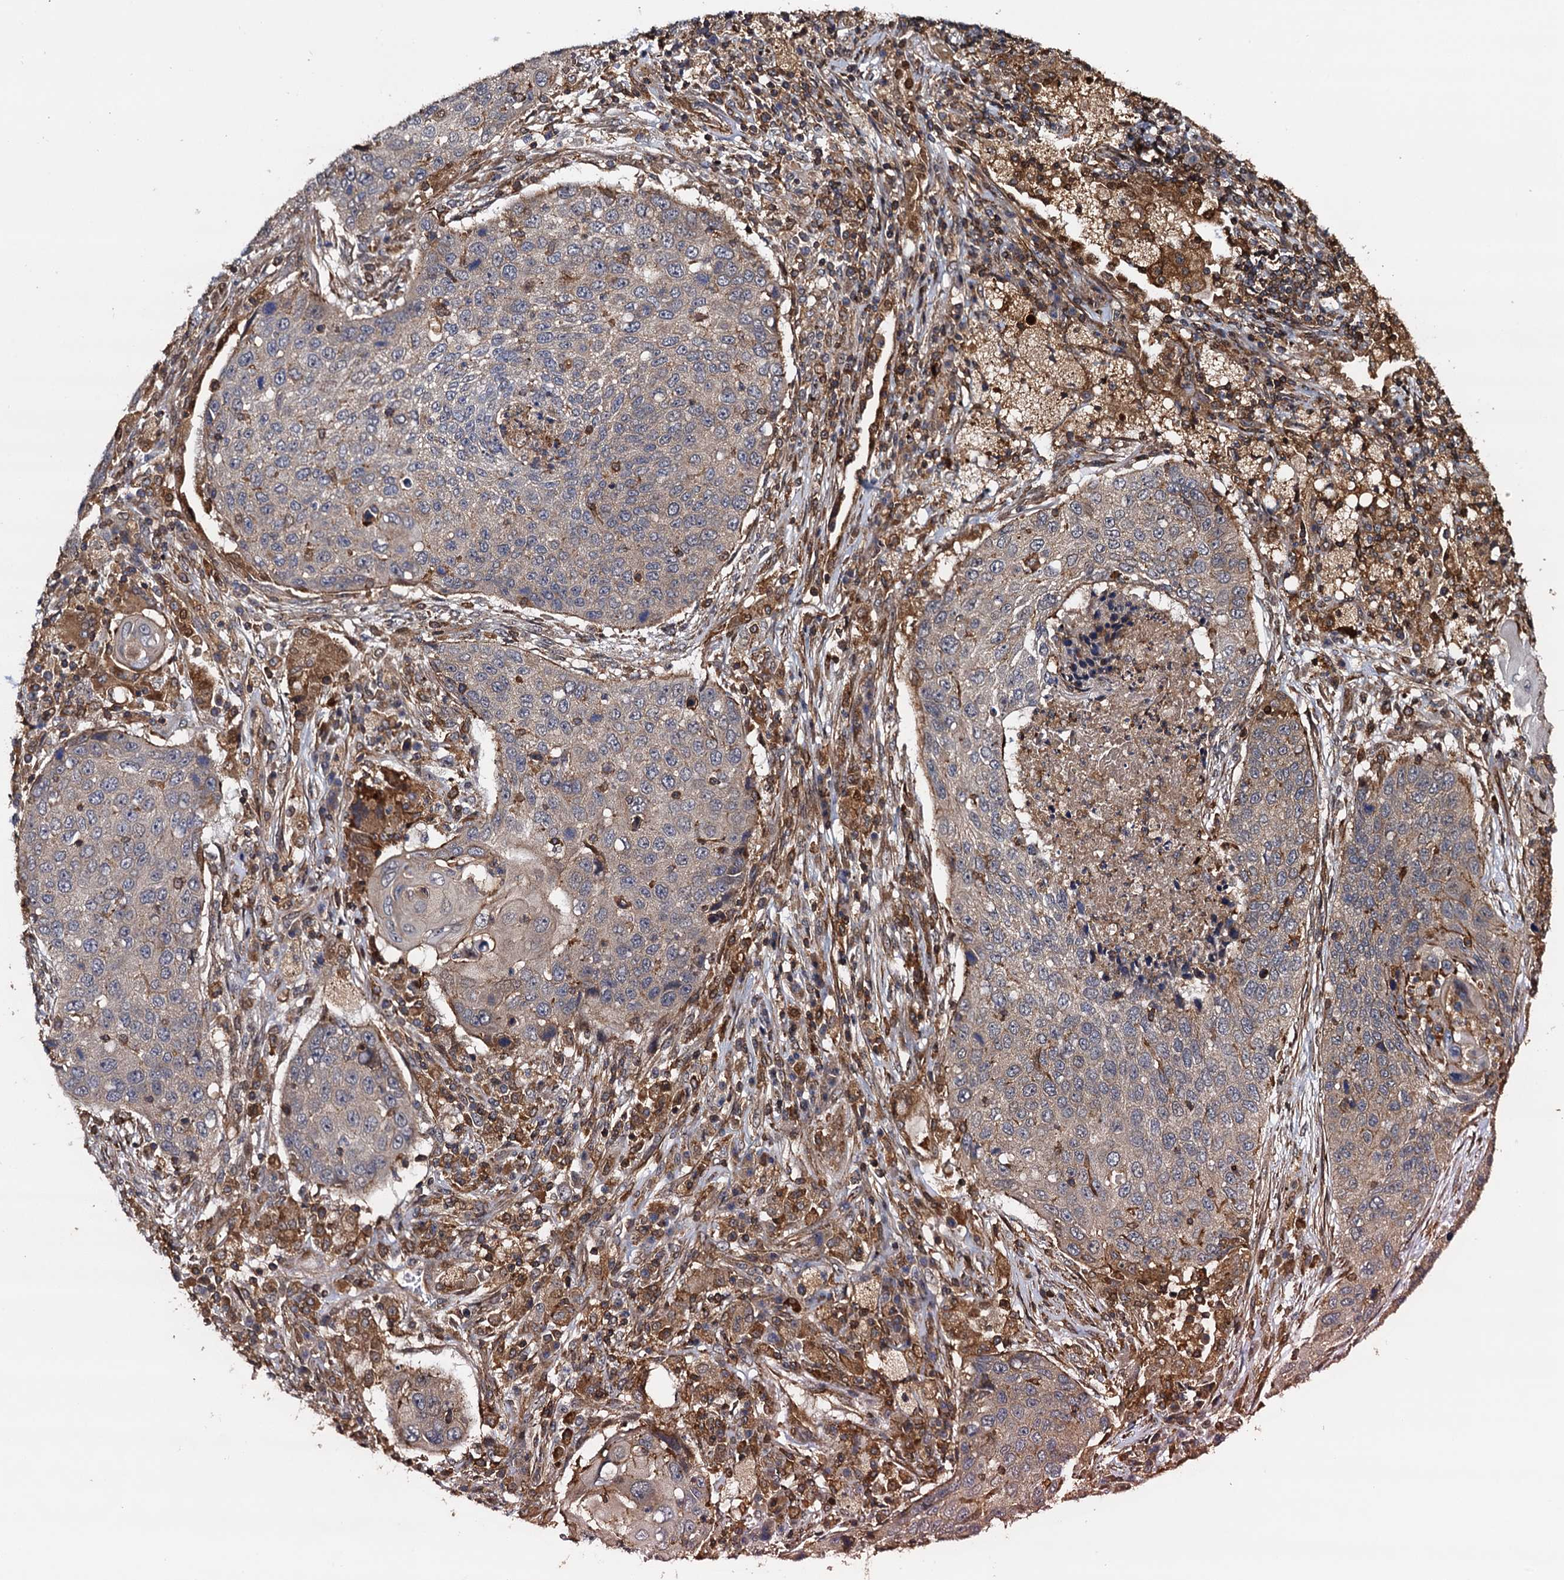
{"staining": {"intensity": "weak", "quantity": "<25%", "location": "cytoplasmic/membranous"}, "tissue": "lung cancer", "cell_type": "Tumor cells", "image_type": "cancer", "snomed": [{"axis": "morphology", "description": "Squamous cell carcinoma, NOS"}, {"axis": "topography", "description": "Lung"}], "caption": "Human lung squamous cell carcinoma stained for a protein using immunohistochemistry (IHC) displays no expression in tumor cells.", "gene": "BORA", "patient": {"sex": "female", "age": 63}}